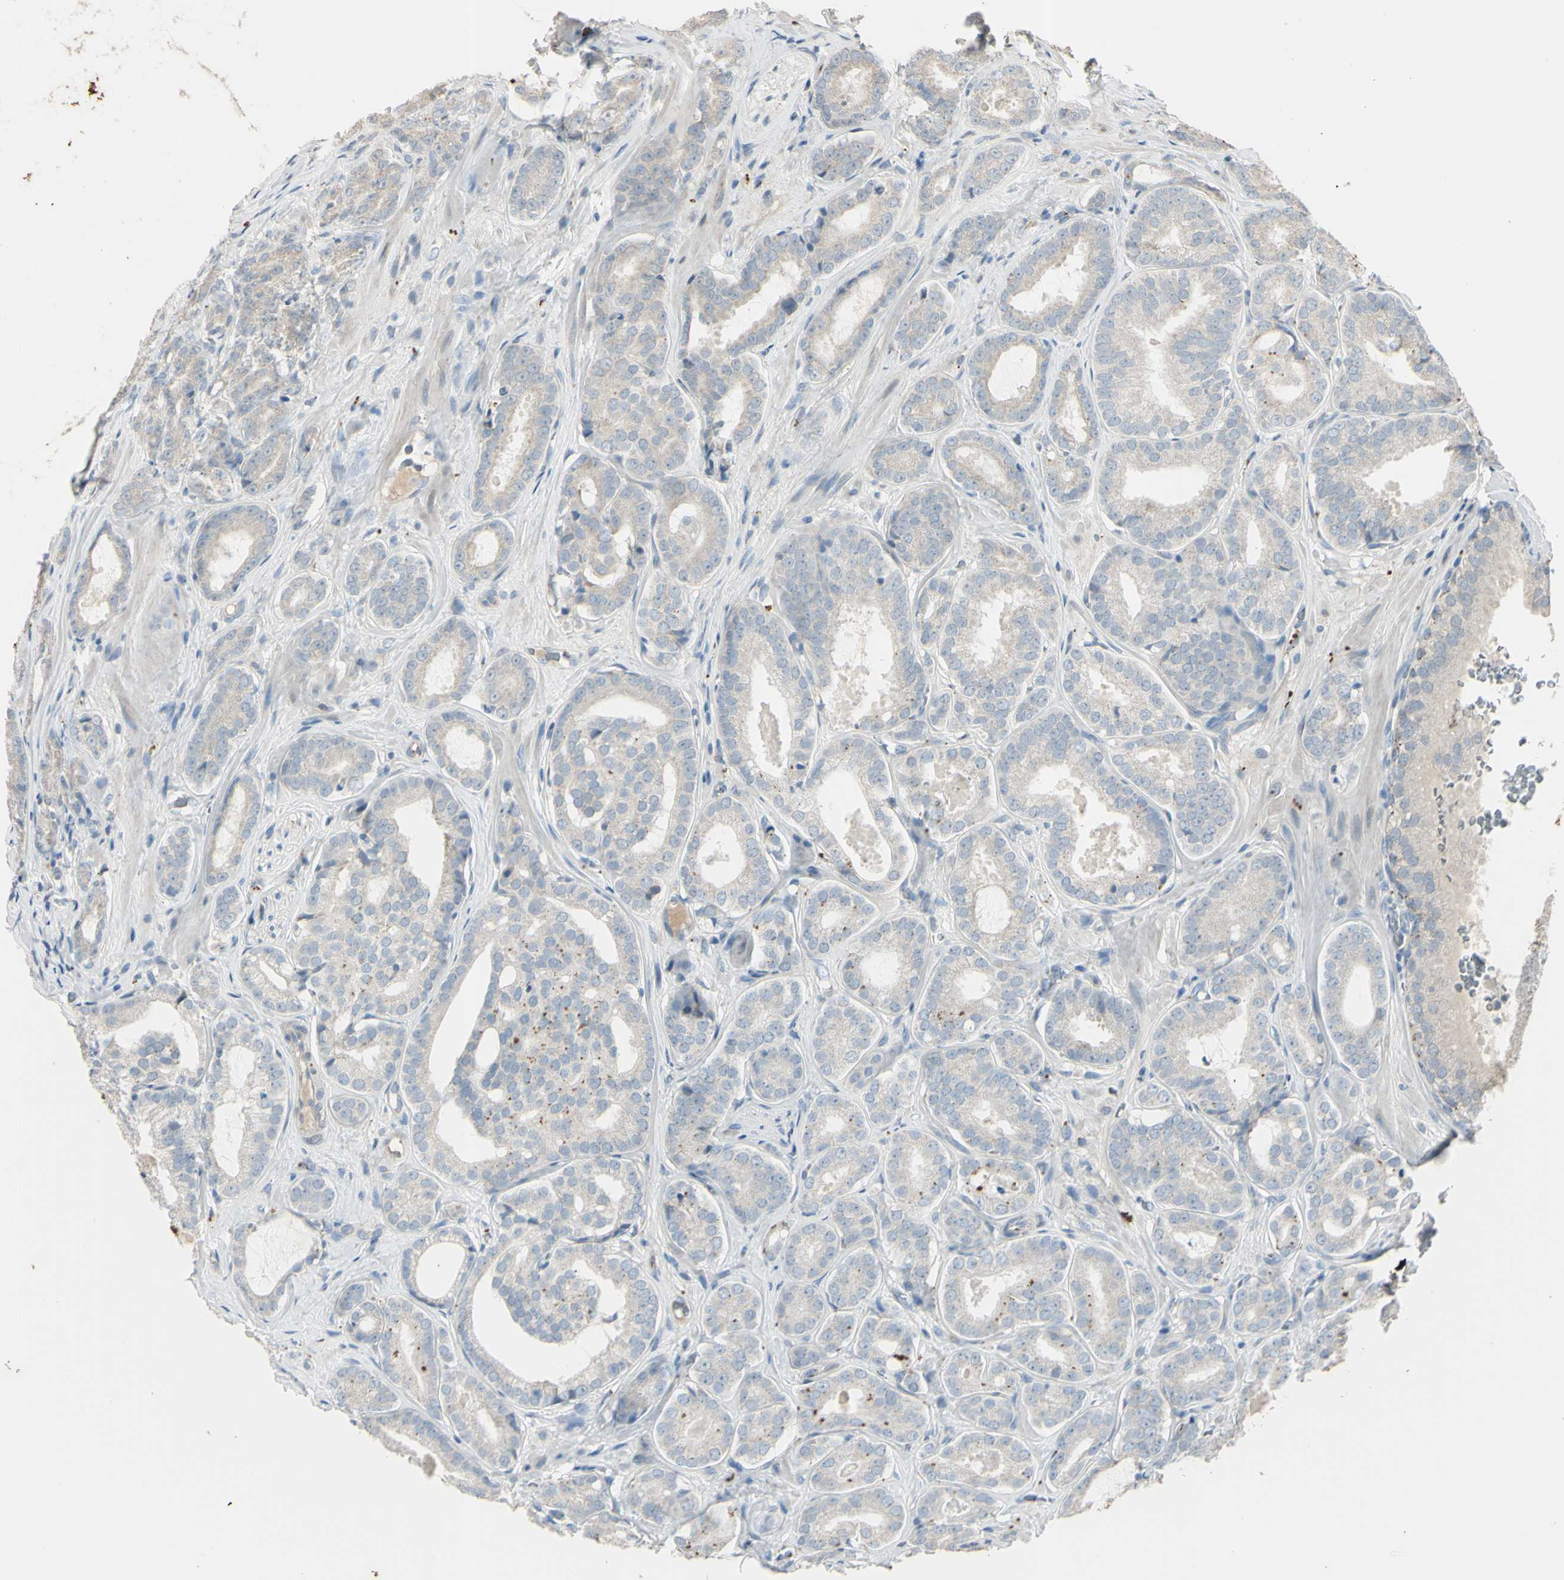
{"staining": {"intensity": "weak", "quantity": ">75%", "location": "cytoplasmic/membranous"}, "tissue": "prostate cancer", "cell_type": "Tumor cells", "image_type": "cancer", "snomed": [{"axis": "morphology", "description": "Adenocarcinoma, High grade"}, {"axis": "topography", "description": "Prostate"}], "caption": "The photomicrograph demonstrates staining of prostate adenocarcinoma (high-grade), revealing weak cytoplasmic/membranous protein positivity (brown color) within tumor cells. (DAB IHC with brightfield microscopy, high magnification).", "gene": "ANGPTL1", "patient": {"sex": "male", "age": 64}}